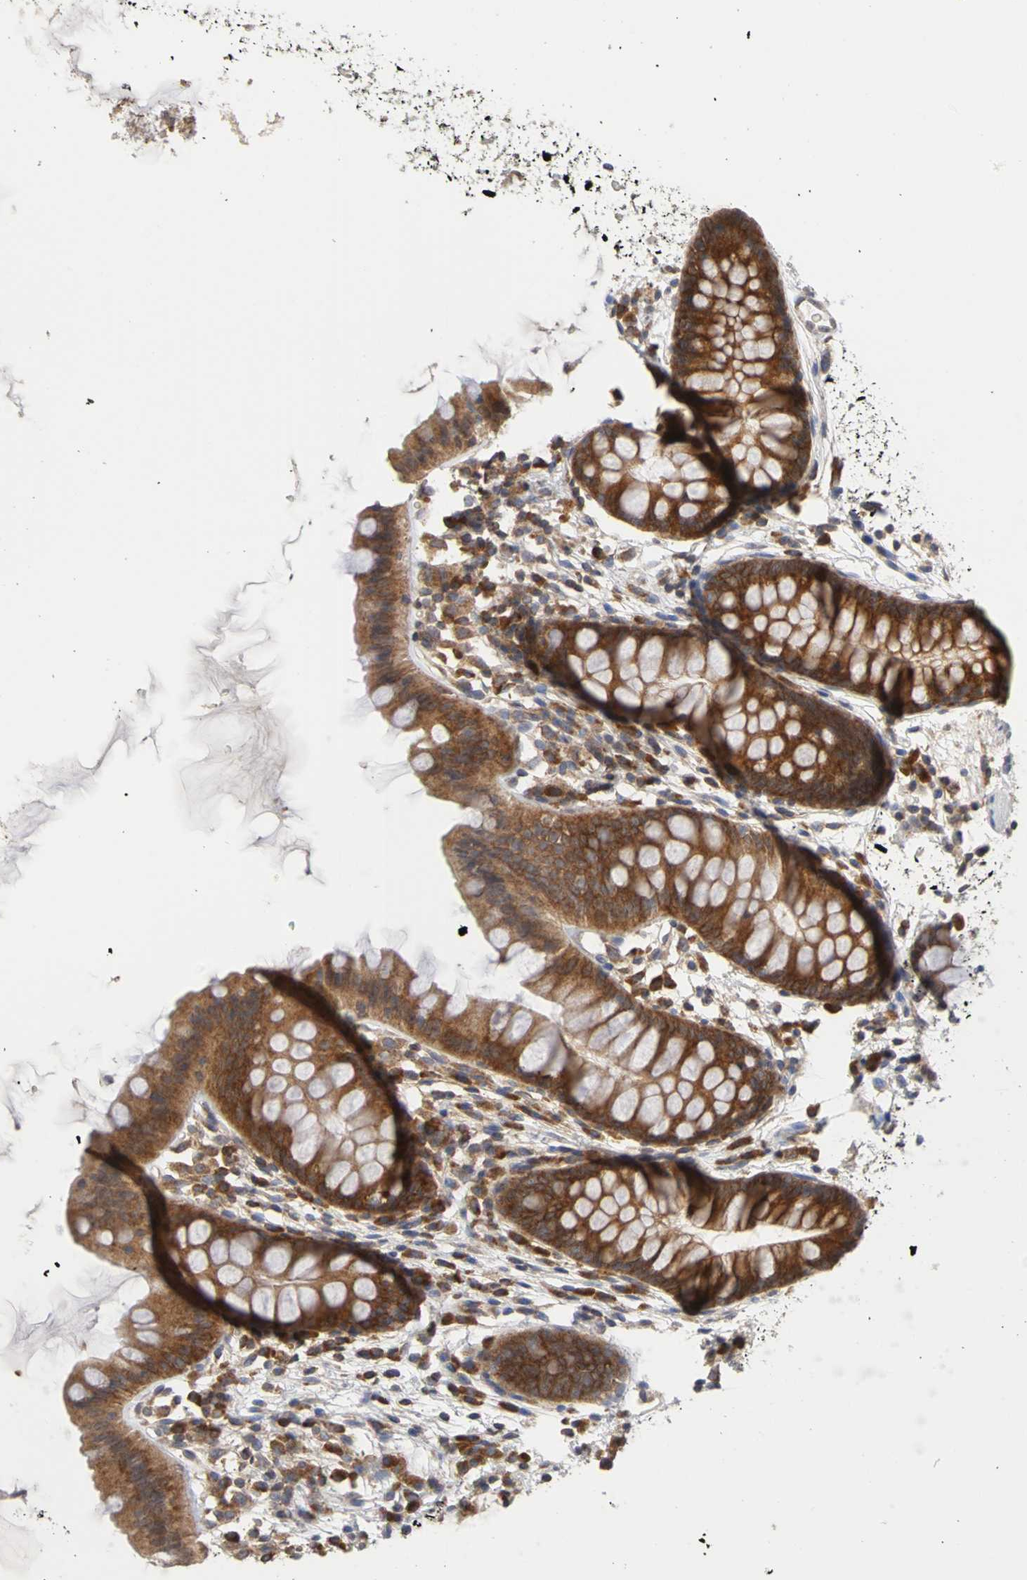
{"staining": {"intensity": "weak", "quantity": ">75%", "location": "cytoplasmic/membranous"}, "tissue": "colon", "cell_type": "Endothelial cells", "image_type": "normal", "snomed": [{"axis": "morphology", "description": "Normal tissue, NOS"}, {"axis": "topography", "description": "Smooth muscle"}, {"axis": "topography", "description": "Colon"}], "caption": "Endothelial cells reveal low levels of weak cytoplasmic/membranous expression in approximately >75% of cells in benign colon.", "gene": "IRAK1", "patient": {"sex": "male", "age": 67}}